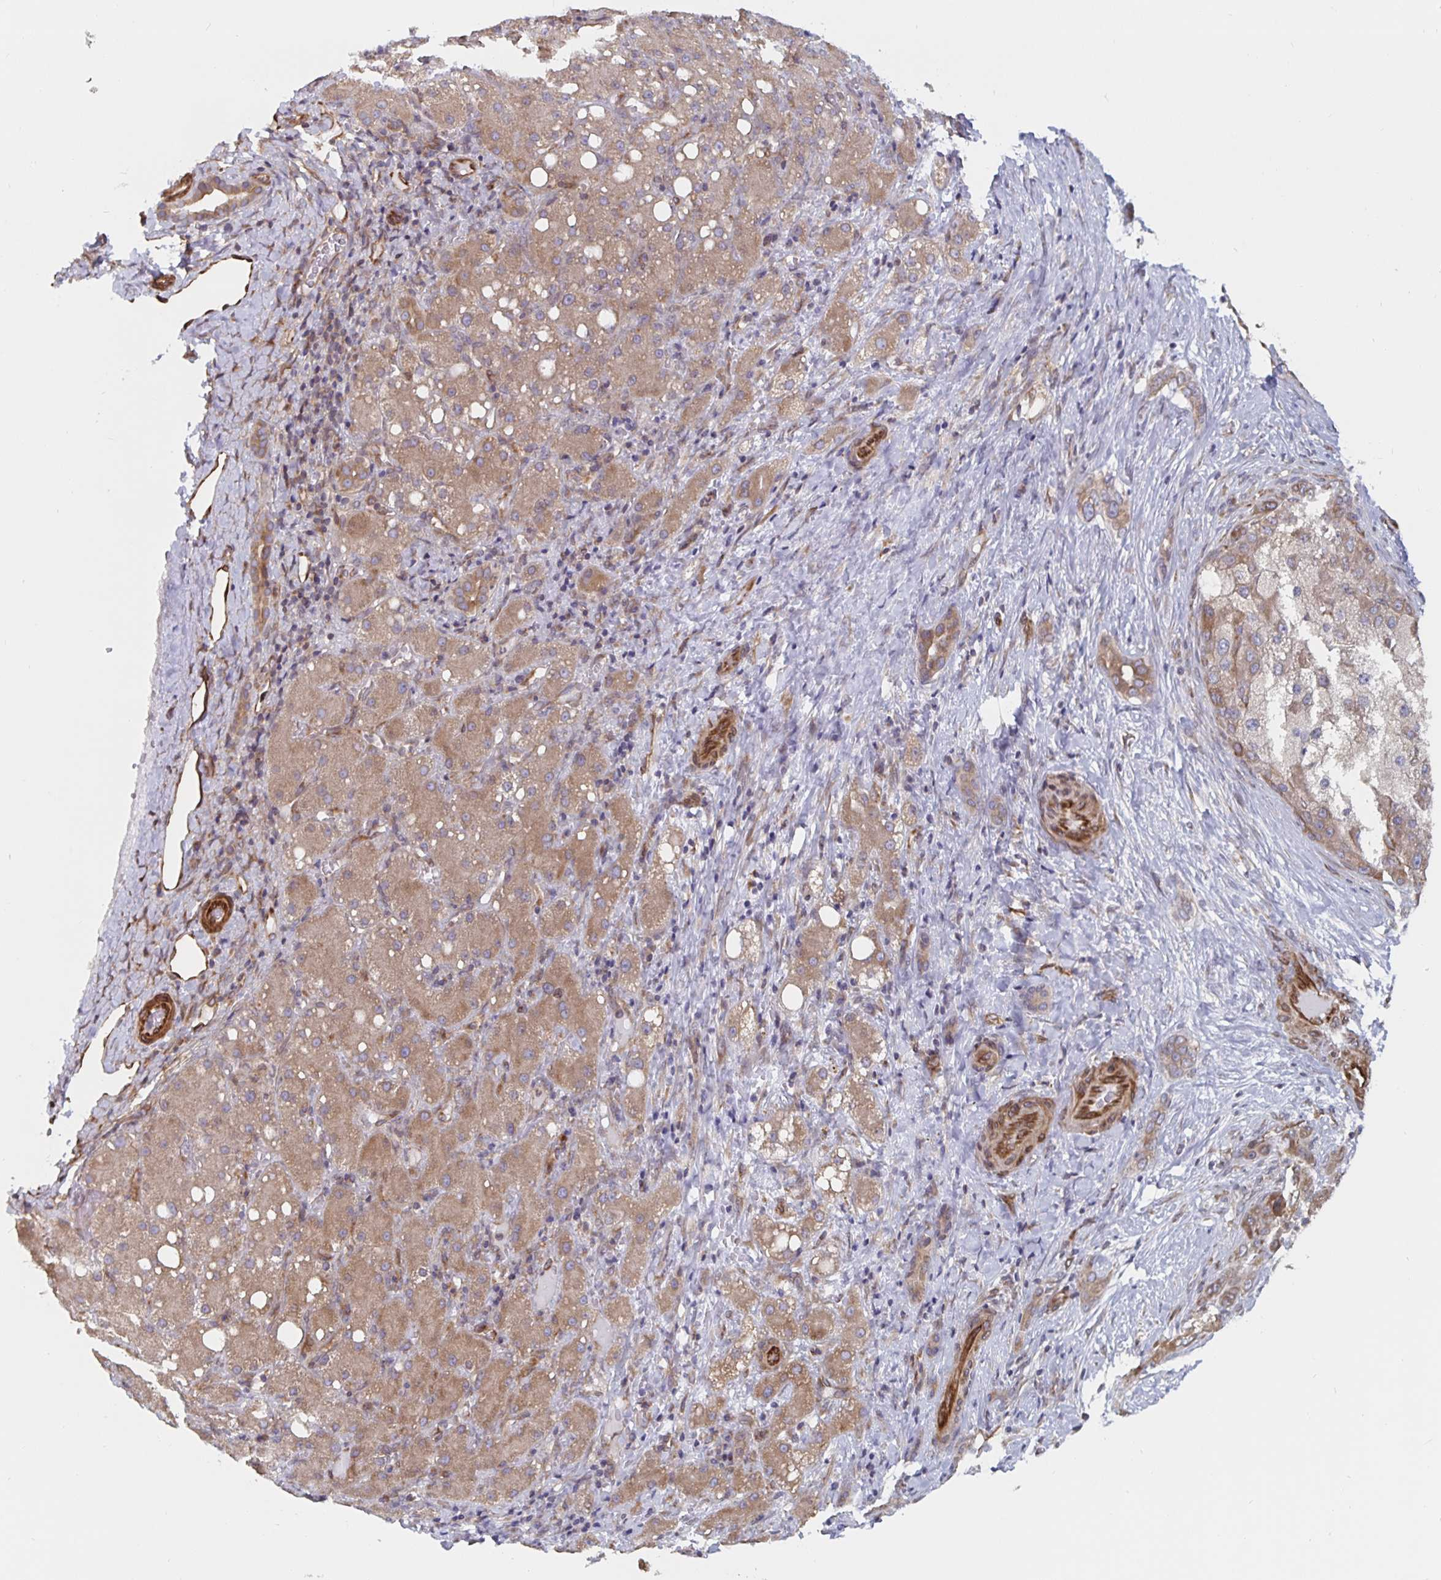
{"staining": {"intensity": "weak", "quantity": ">75%", "location": "cytoplasmic/membranous"}, "tissue": "liver cancer", "cell_type": "Tumor cells", "image_type": "cancer", "snomed": [{"axis": "morphology", "description": "Carcinoma, Hepatocellular, NOS"}, {"axis": "topography", "description": "Liver"}], "caption": "Human liver hepatocellular carcinoma stained for a protein (brown) shows weak cytoplasmic/membranous positive expression in about >75% of tumor cells.", "gene": "BCAP29", "patient": {"sex": "male", "age": 67}}